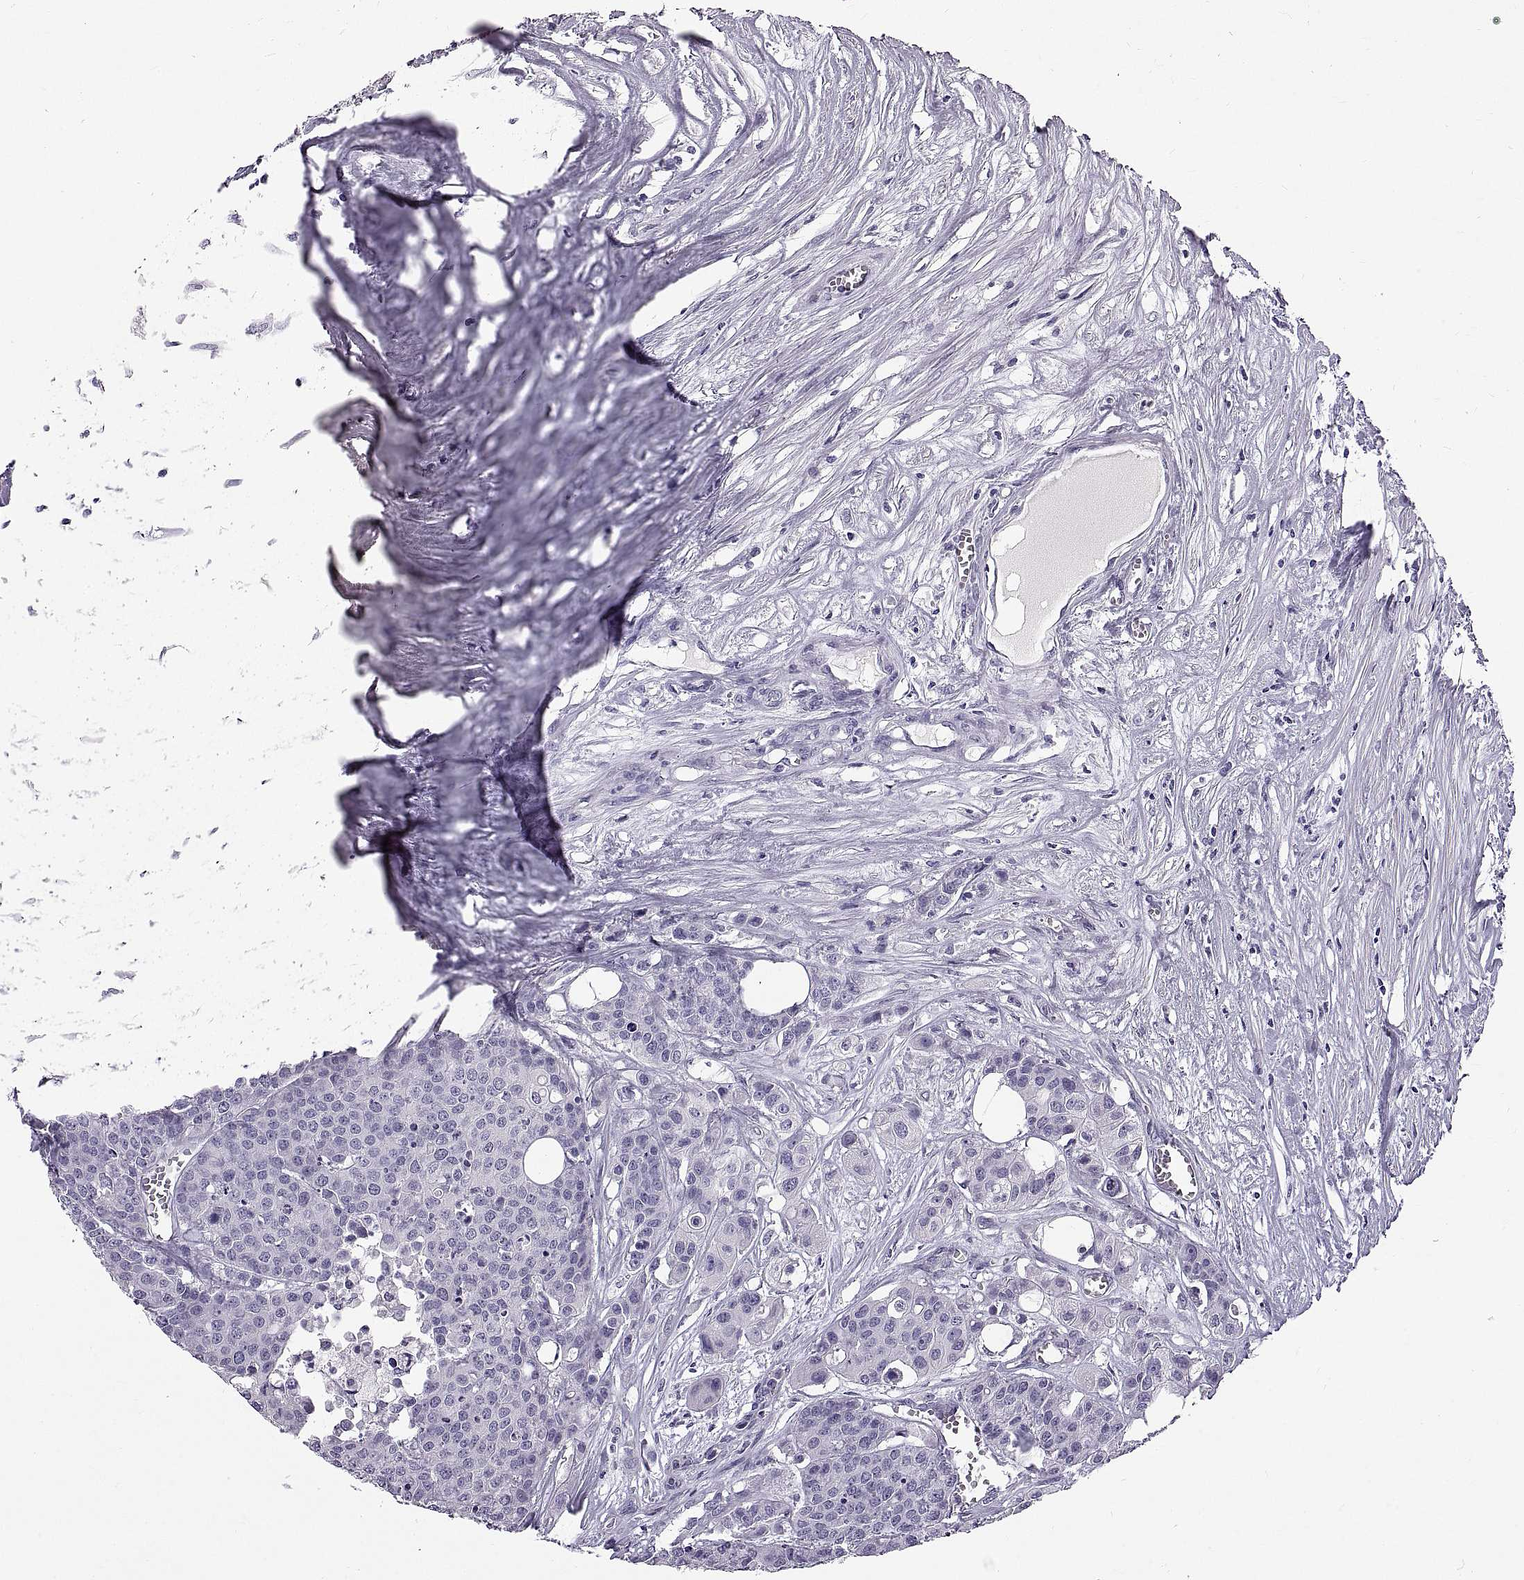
{"staining": {"intensity": "negative", "quantity": "none", "location": "none"}, "tissue": "carcinoid", "cell_type": "Tumor cells", "image_type": "cancer", "snomed": [{"axis": "morphology", "description": "Carcinoid, malignant, NOS"}, {"axis": "topography", "description": "Colon"}], "caption": "Carcinoid was stained to show a protein in brown. There is no significant staining in tumor cells.", "gene": "WFDC8", "patient": {"sex": "male", "age": 81}}